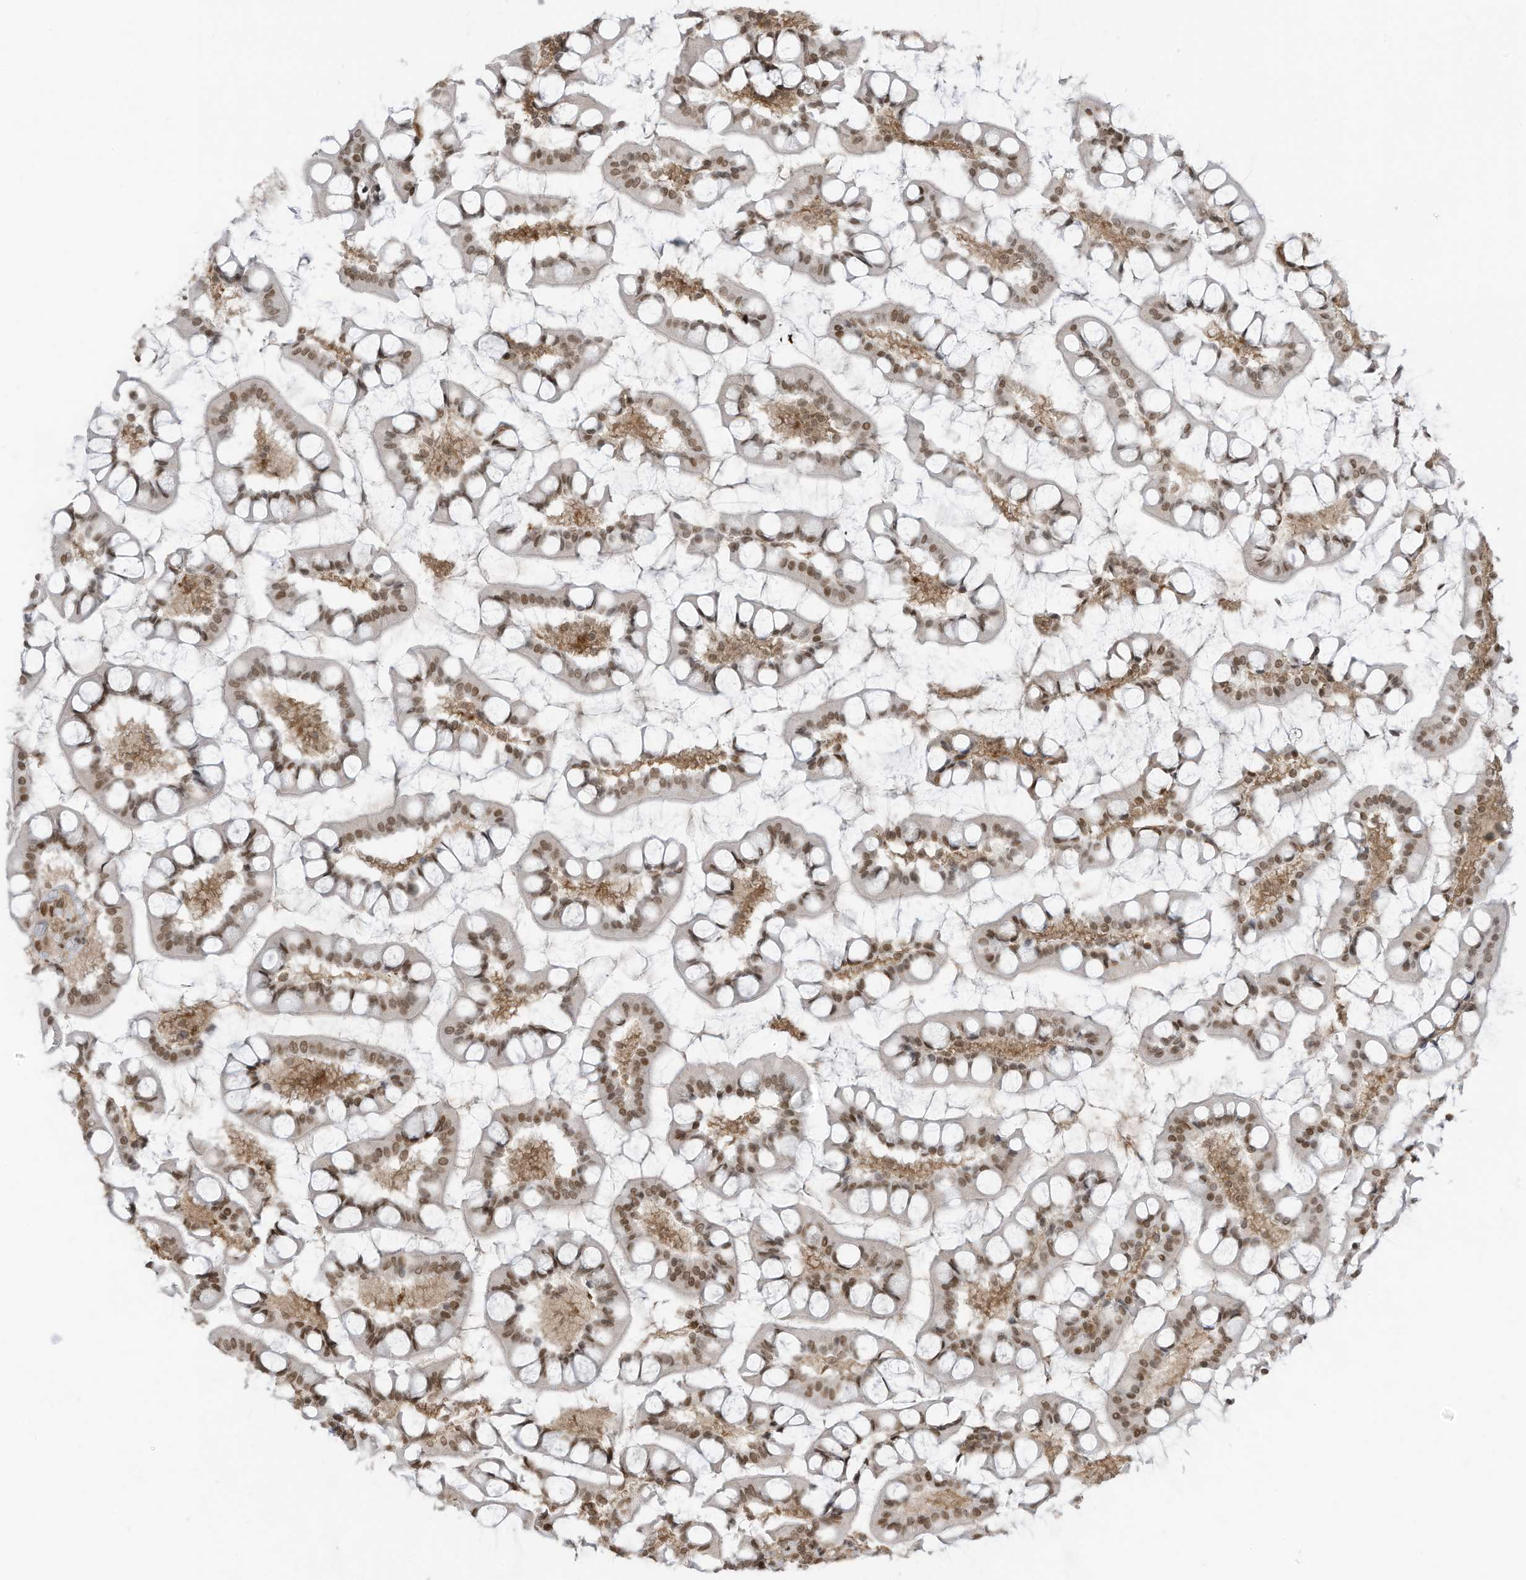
{"staining": {"intensity": "moderate", "quantity": ">75%", "location": "cytoplasmic/membranous,nuclear"}, "tissue": "small intestine", "cell_type": "Glandular cells", "image_type": "normal", "snomed": [{"axis": "morphology", "description": "Normal tissue, NOS"}, {"axis": "topography", "description": "Small intestine"}], "caption": "Glandular cells show medium levels of moderate cytoplasmic/membranous,nuclear positivity in approximately >75% of cells in unremarkable human small intestine. (DAB (3,3'-diaminobenzidine) IHC, brown staining for protein, blue staining for nuclei).", "gene": "KPNB1", "patient": {"sex": "male", "age": 52}}